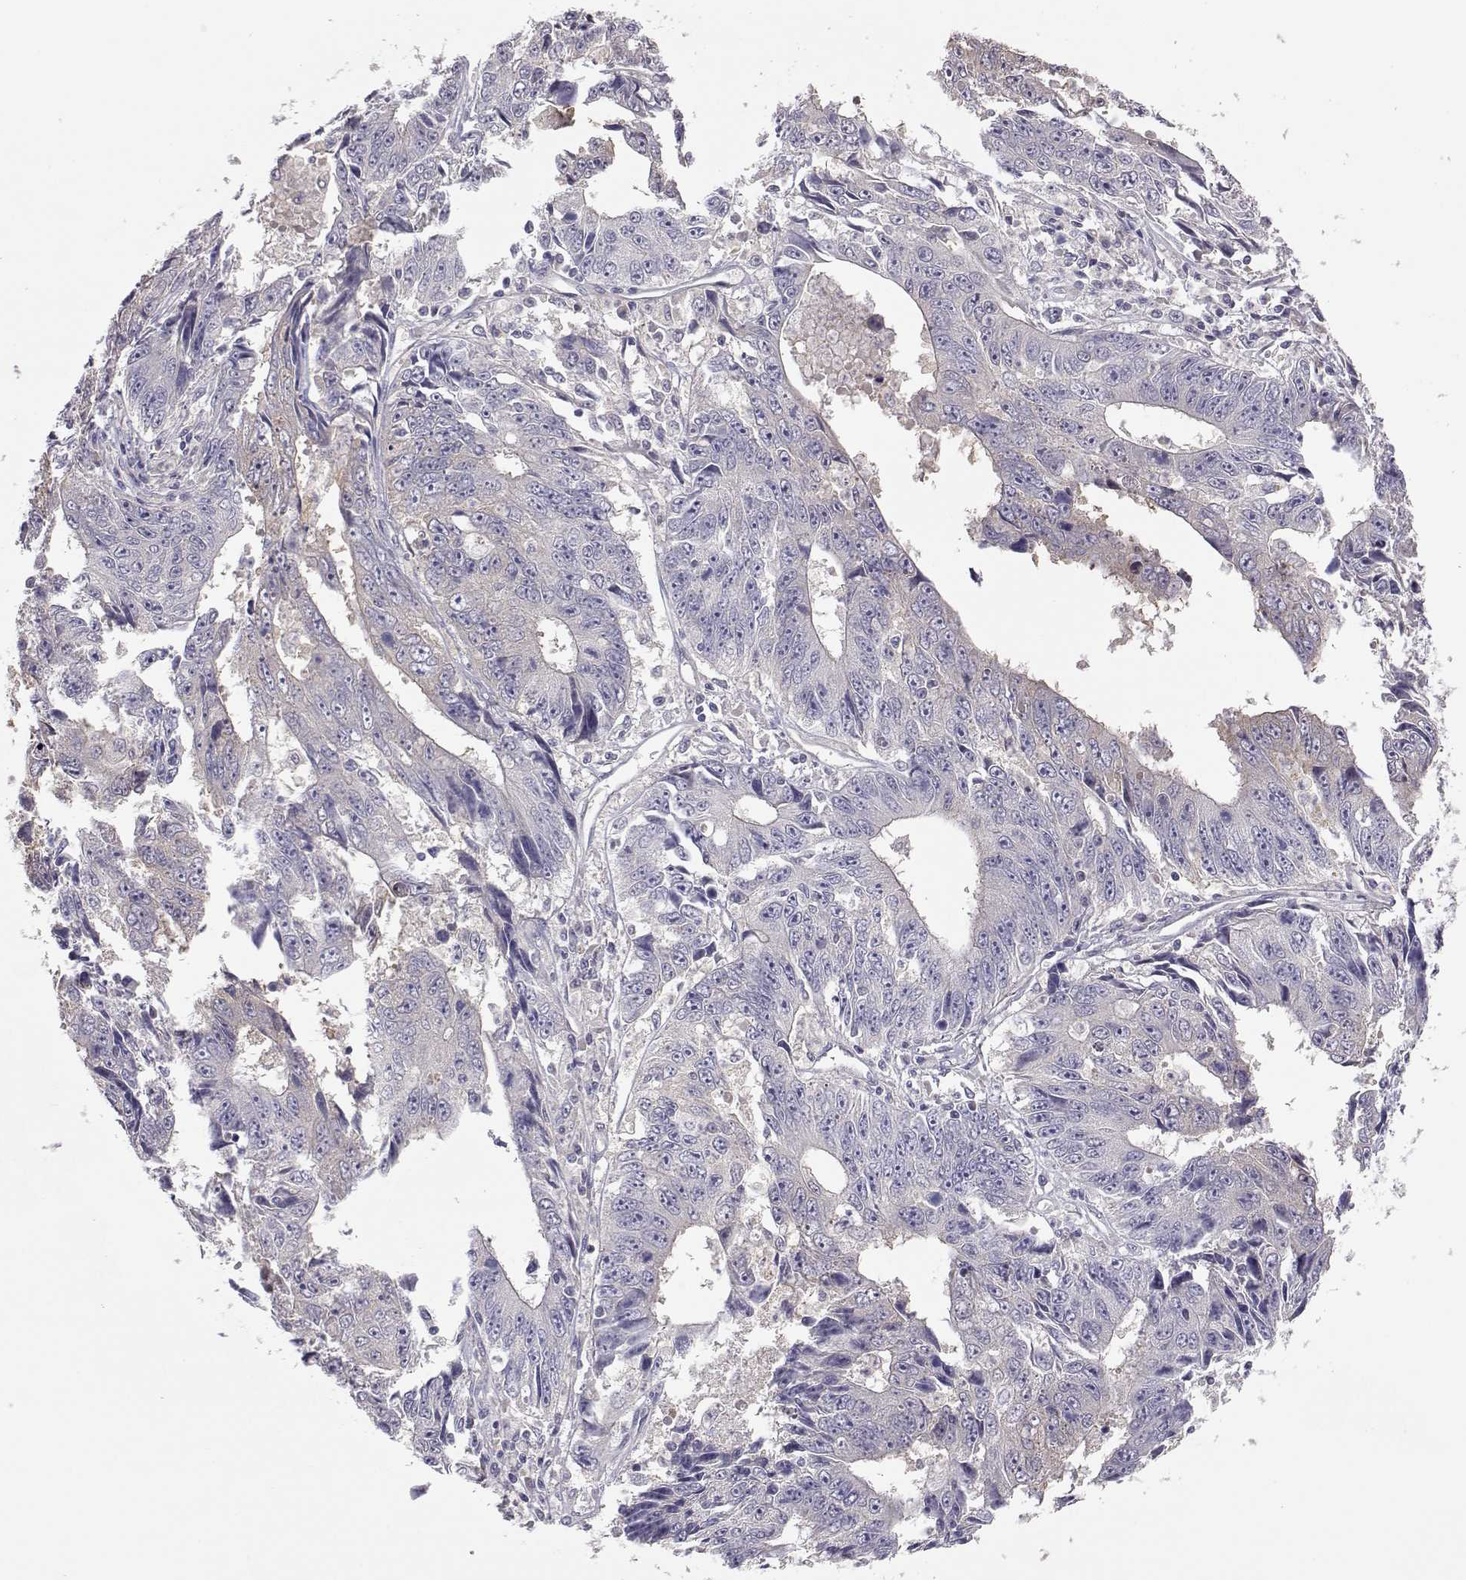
{"staining": {"intensity": "negative", "quantity": "none", "location": "none"}, "tissue": "liver cancer", "cell_type": "Tumor cells", "image_type": "cancer", "snomed": [{"axis": "morphology", "description": "Cholangiocarcinoma"}, {"axis": "topography", "description": "Liver"}], "caption": "High power microscopy photomicrograph of an immunohistochemistry (IHC) photomicrograph of liver cholangiocarcinoma, revealing no significant expression in tumor cells.", "gene": "NCAM2", "patient": {"sex": "male", "age": 65}}